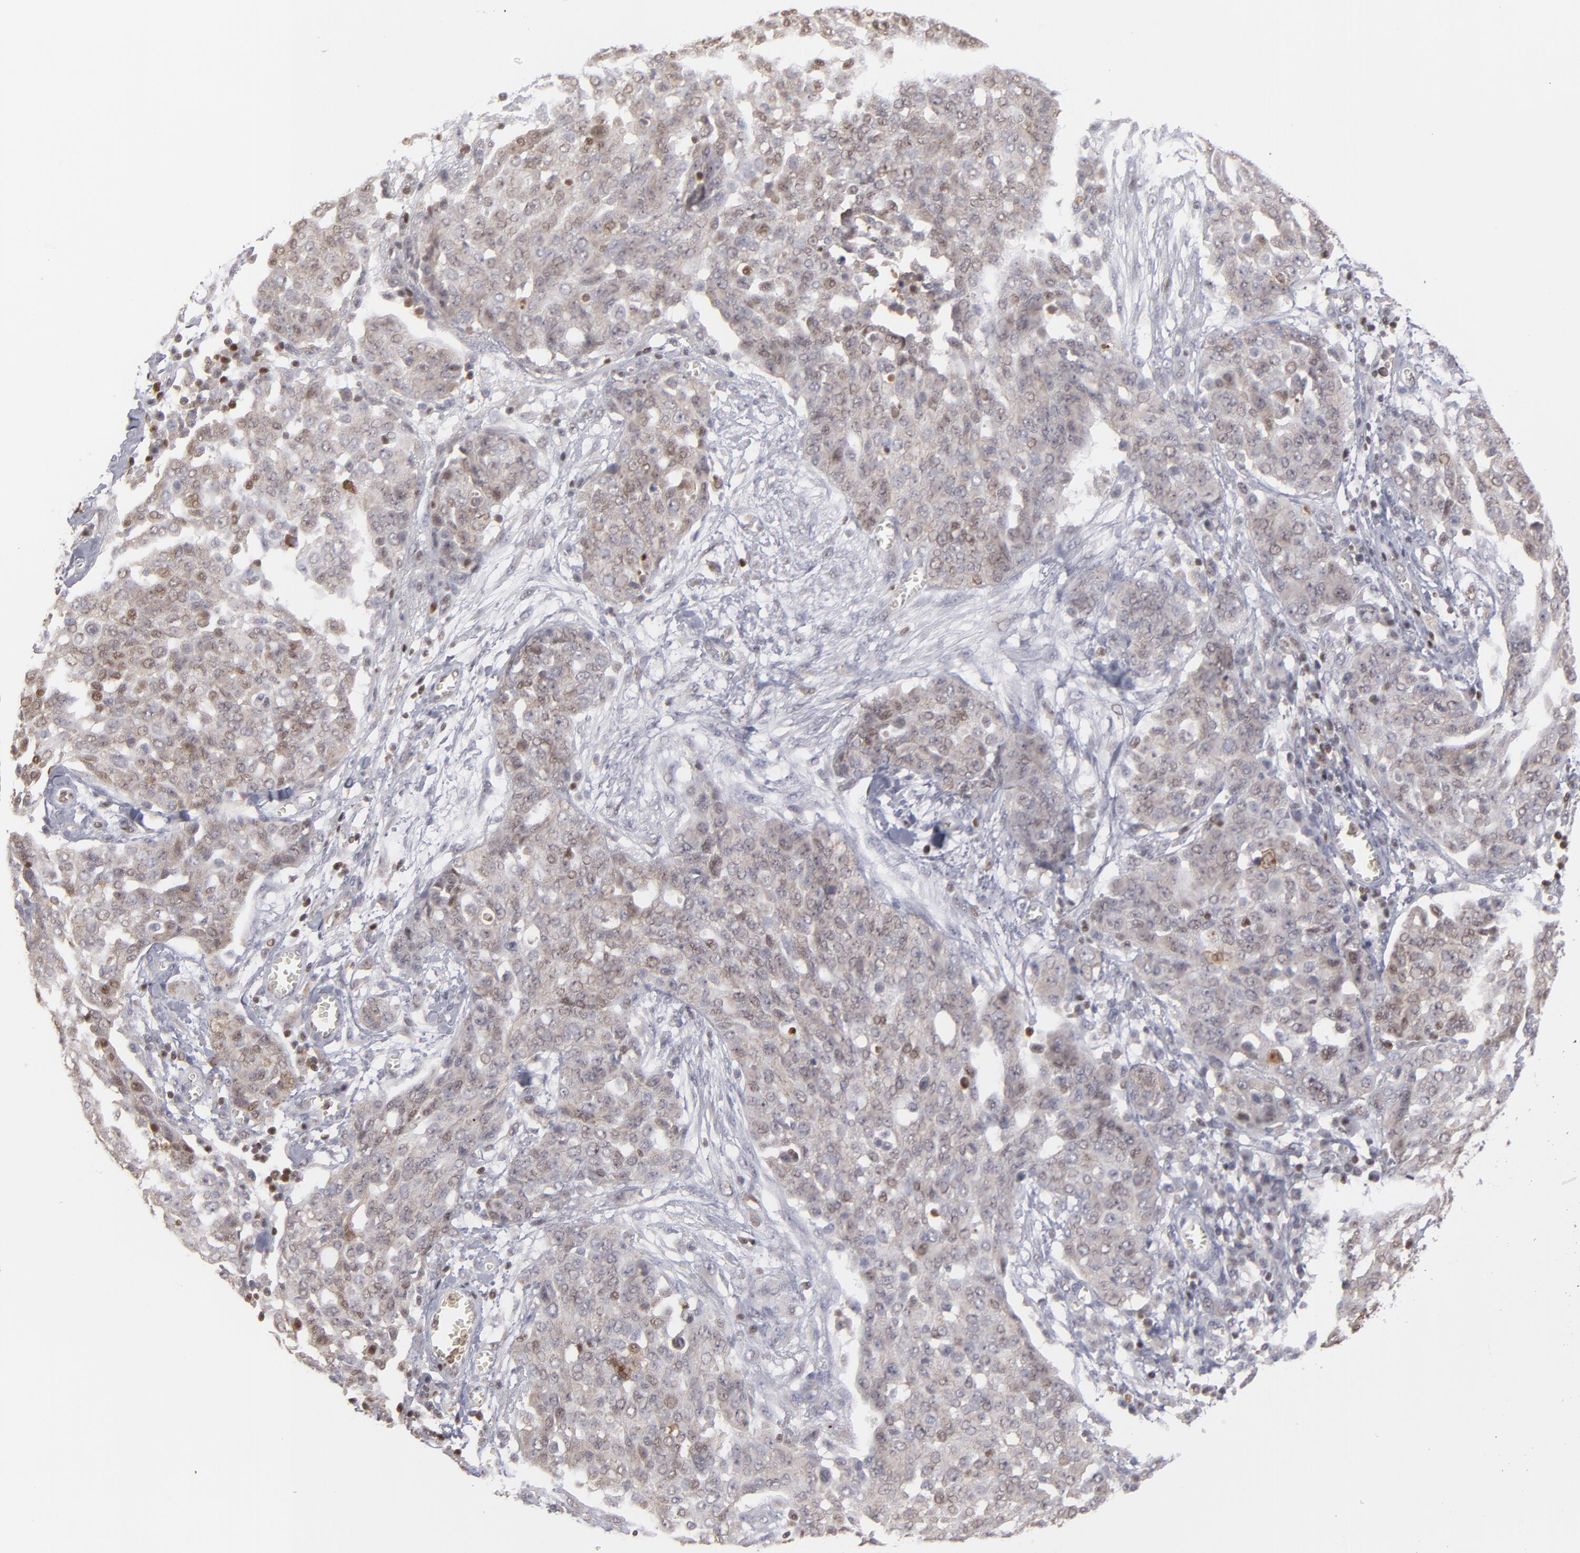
{"staining": {"intensity": "weak", "quantity": "25%-75%", "location": "cytoplasmic/membranous,nuclear"}, "tissue": "ovarian cancer", "cell_type": "Tumor cells", "image_type": "cancer", "snomed": [{"axis": "morphology", "description": "Cystadenocarcinoma, serous, NOS"}, {"axis": "topography", "description": "Soft tissue"}, {"axis": "topography", "description": "Ovary"}], "caption": "A high-resolution photomicrograph shows immunohistochemistry (IHC) staining of ovarian cancer (serous cystadenocarcinoma), which displays weak cytoplasmic/membranous and nuclear positivity in approximately 25%-75% of tumor cells.", "gene": "GSR", "patient": {"sex": "female", "age": 57}}